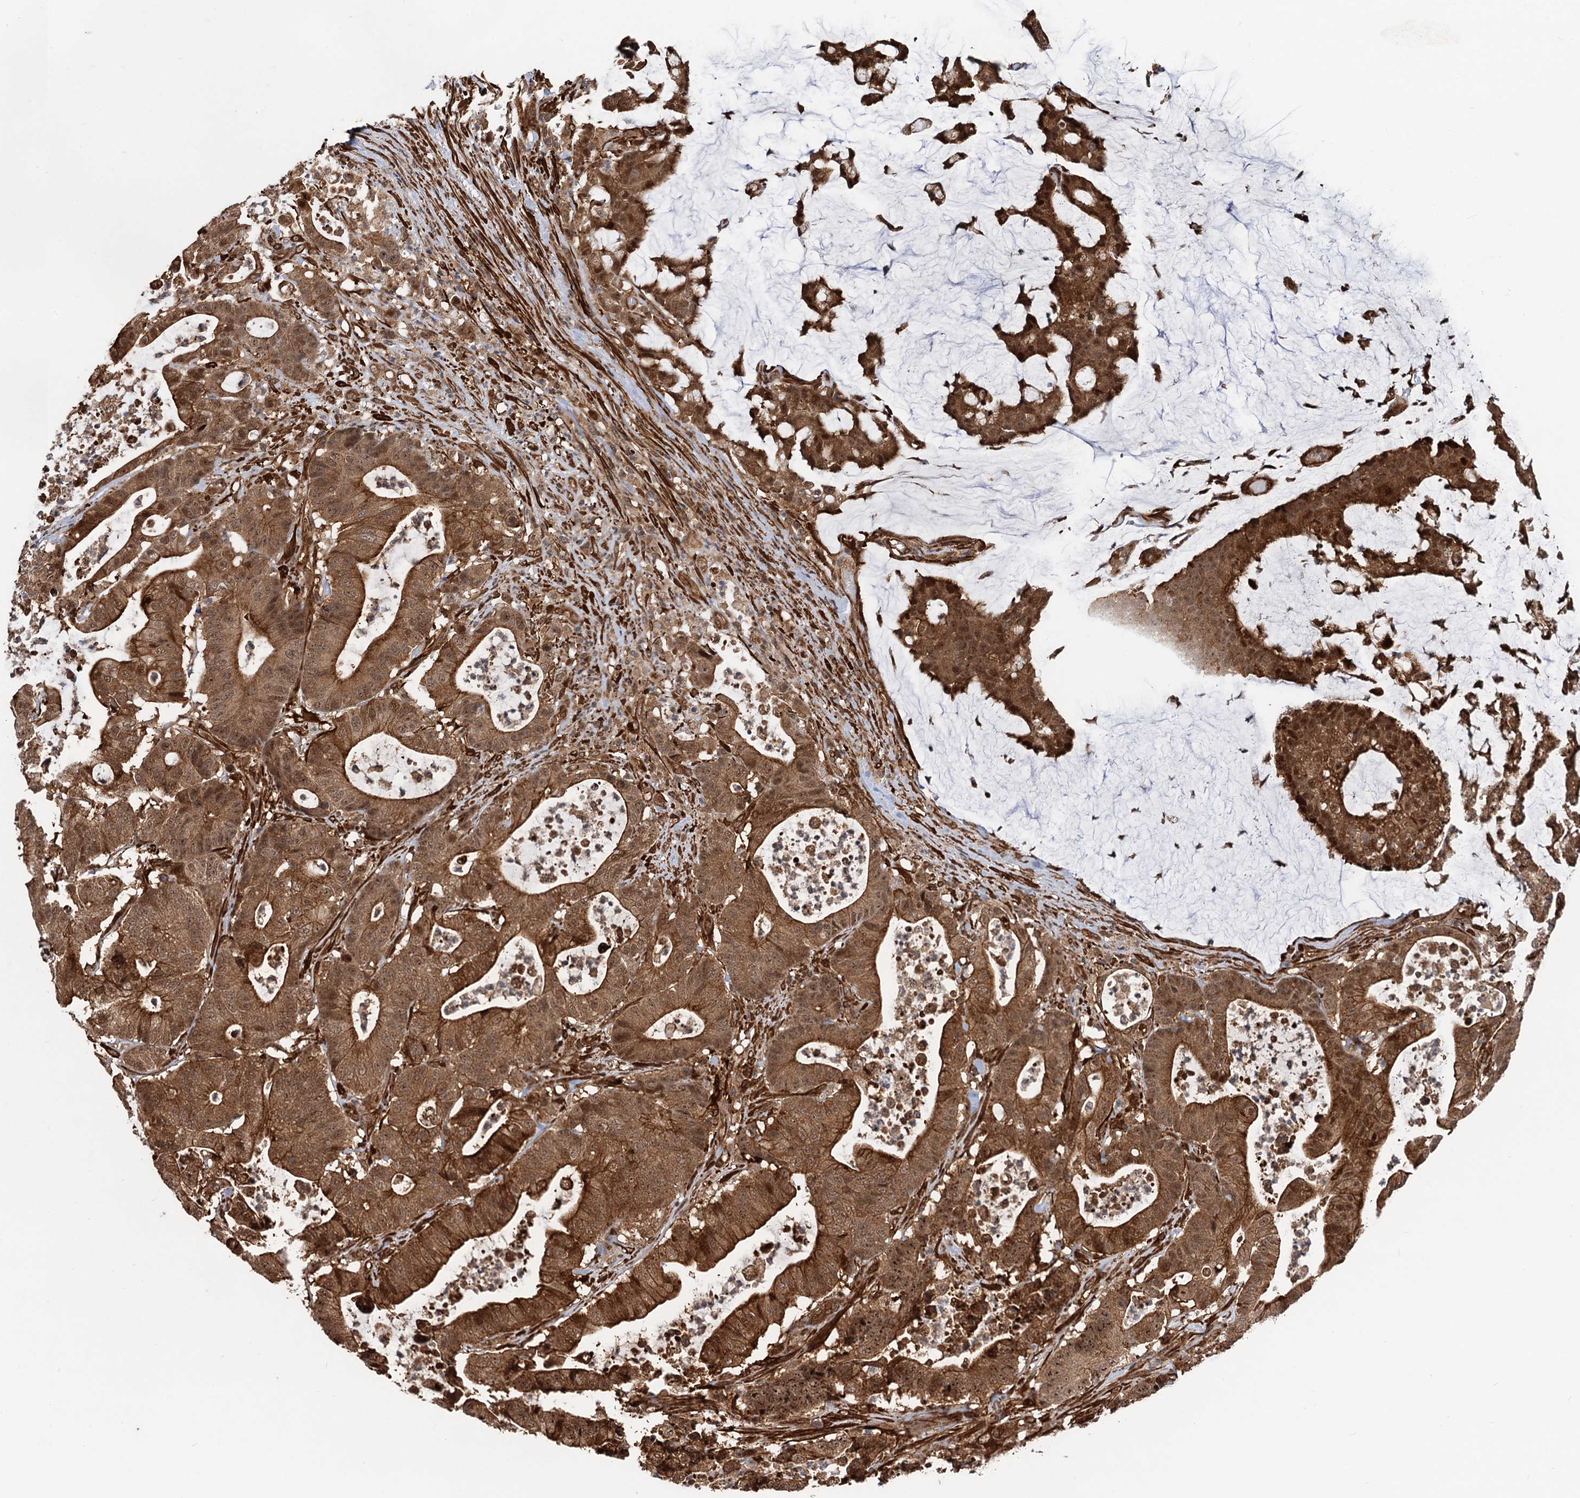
{"staining": {"intensity": "moderate", "quantity": ">75%", "location": "cytoplasmic/membranous,nuclear"}, "tissue": "colorectal cancer", "cell_type": "Tumor cells", "image_type": "cancer", "snomed": [{"axis": "morphology", "description": "Adenocarcinoma, NOS"}, {"axis": "topography", "description": "Colon"}], "caption": "Immunohistochemistry photomicrograph of adenocarcinoma (colorectal) stained for a protein (brown), which reveals medium levels of moderate cytoplasmic/membranous and nuclear staining in approximately >75% of tumor cells.", "gene": "SNRNP25", "patient": {"sex": "female", "age": 84}}